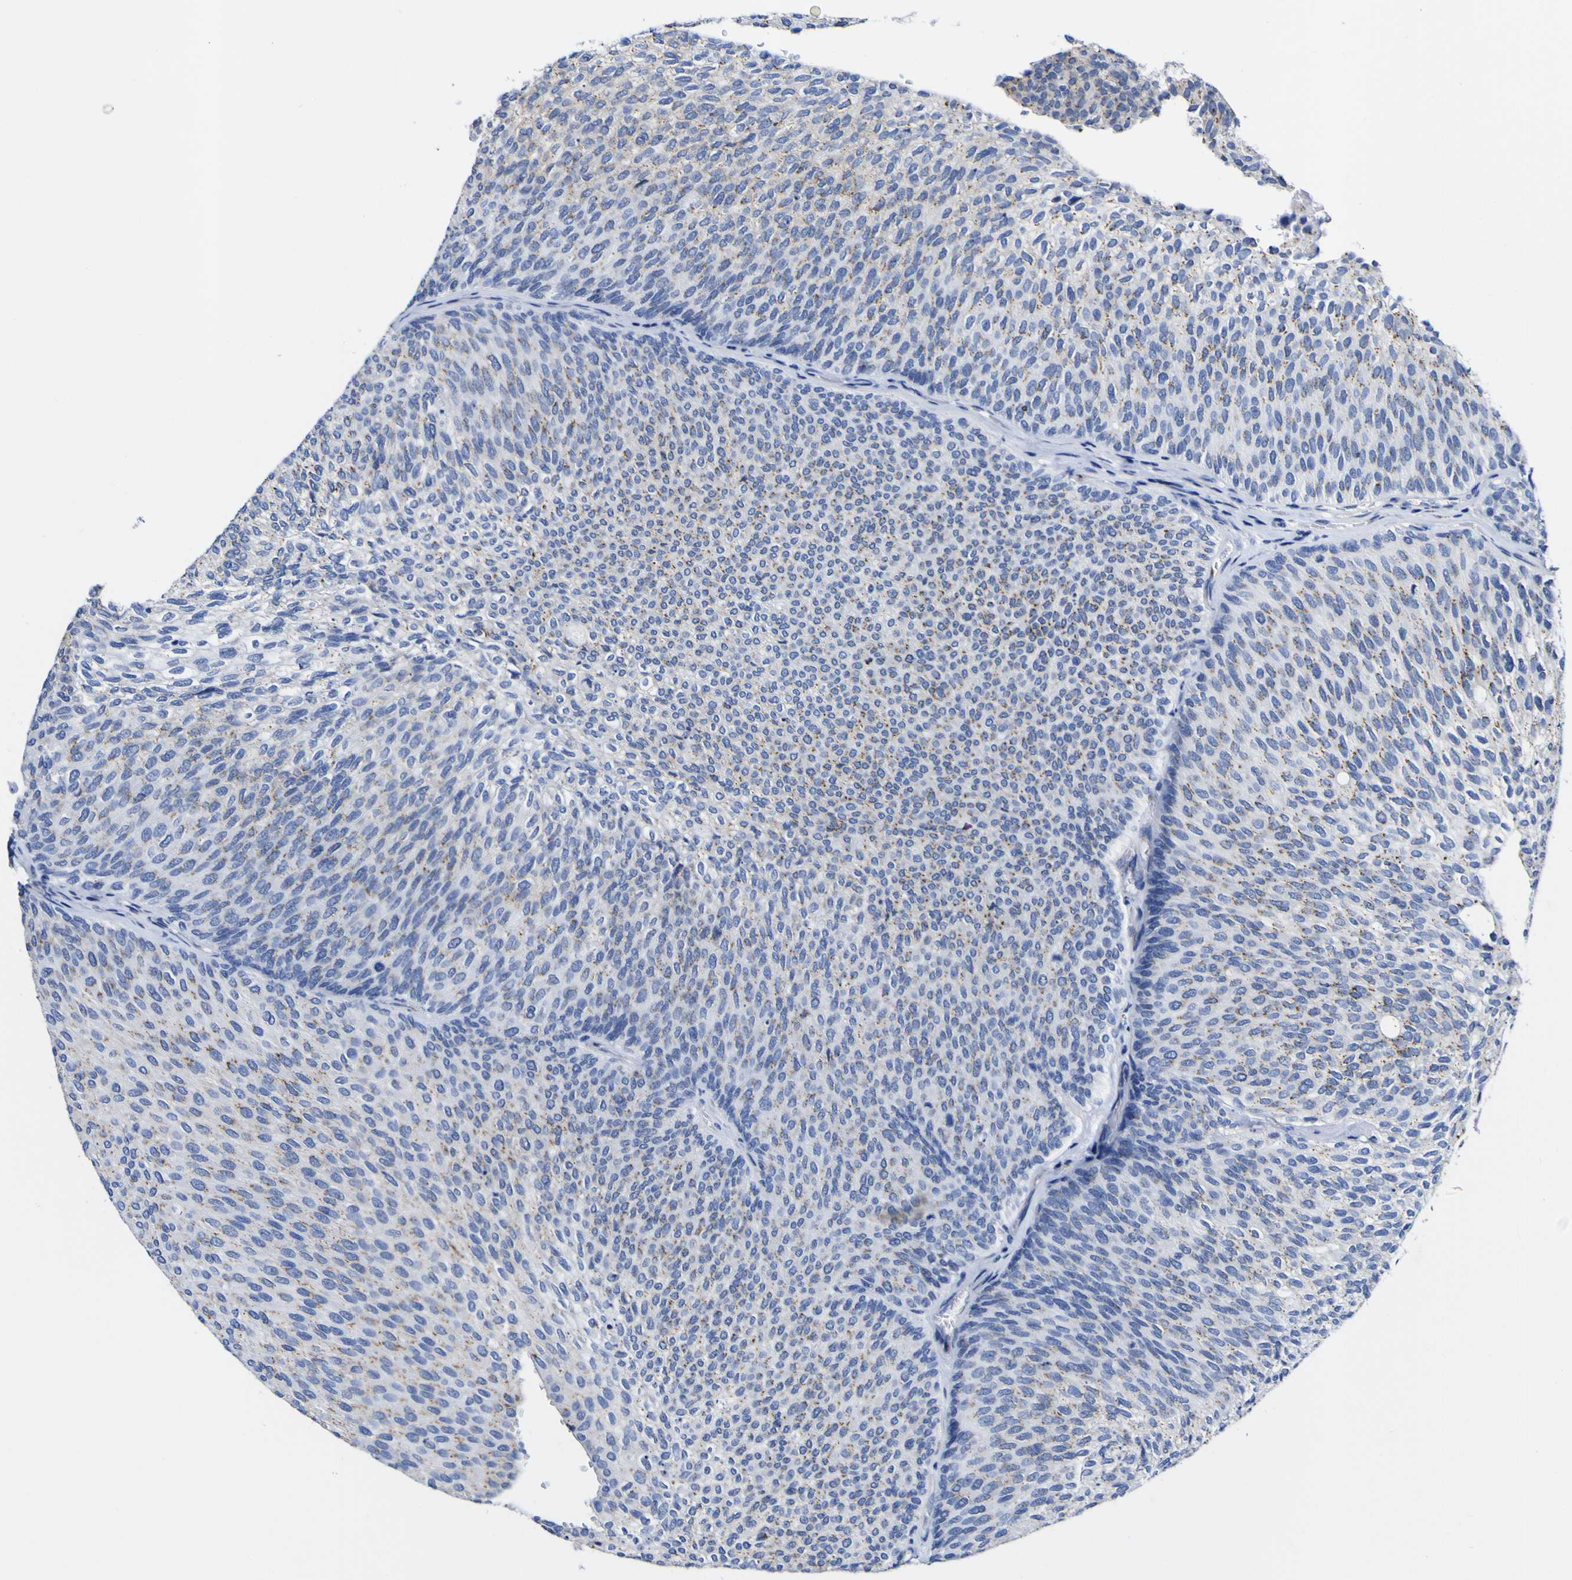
{"staining": {"intensity": "moderate", "quantity": "25%-75%", "location": "cytoplasmic/membranous"}, "tissue": "urothelial cancer", "cell_type": "Tumor cells", "image_type": "cancer", "snomed": [{"axis": "morphology", "description": "Urothelial carcinoma, Low grade"}, {"axis": "topography", "description": "Urinary bladder"}], "caption": "A histopathology image showing moderate cytoplasmic/membranous expression in about 25%-75% of tumor cells in urothelial carcinoma (low-grade), as visualized by brown immunohistochemical staining.", "gene": "GOLM1", "patient": {"sex": "female", "age": 79}}